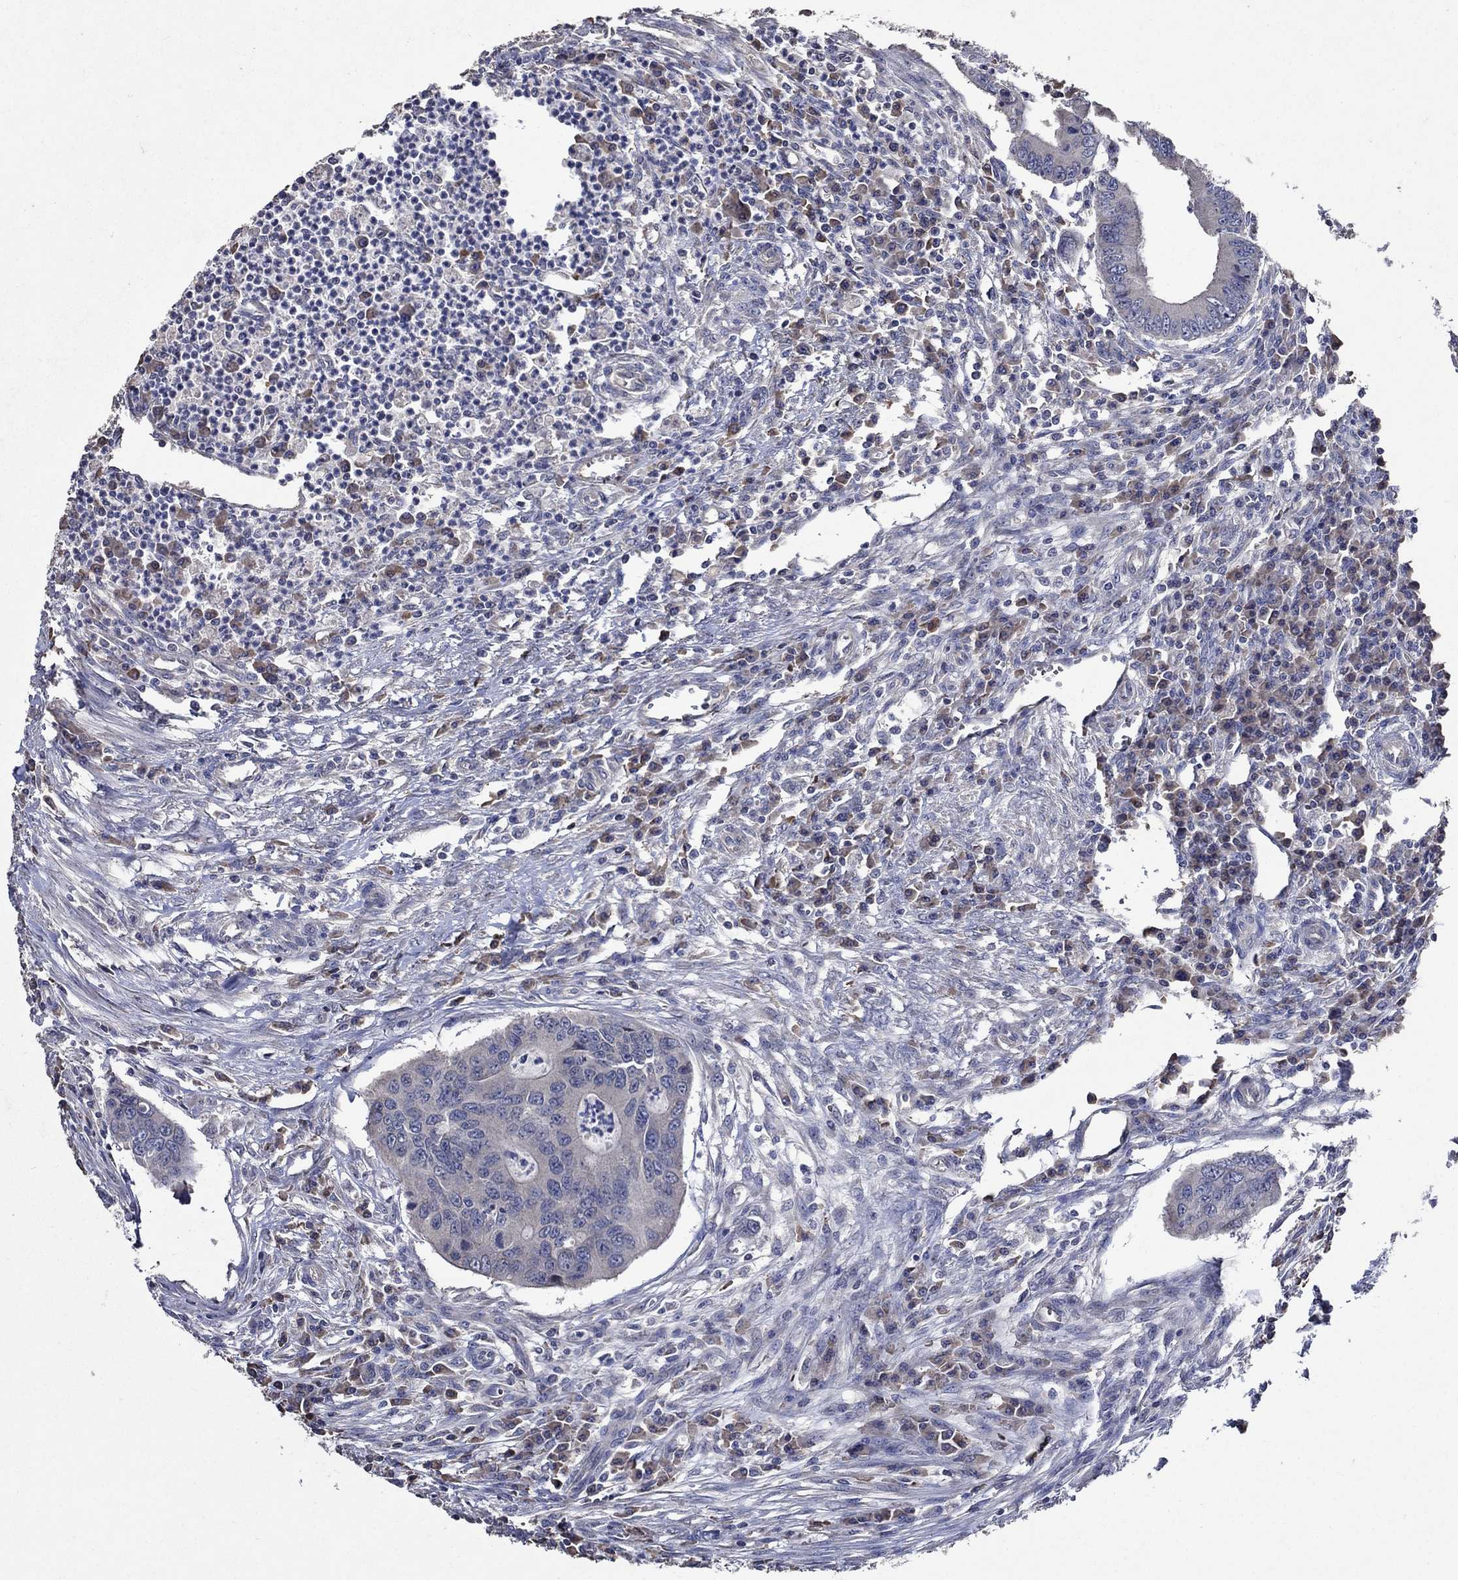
{"staining": {"intensity": "negative", "quantity": "none", "location": "none"}, "tissue": "colorectal cancer", "cell_type": "Tumor cells", "image_type": "cancer", "snomed": [{"axis": "morphology", "description": "Adenocarcinoma, NOS"}, {"axis": "topography", "description": "Colon"}], "caption": "The immunohistochemistry histopathology image has no significant positivity in tumor cells of adenocarcinoma (colorectal) tissue. (DAB (3,3'-diaminobenzidine) IHC visualized using brightfield microscopy, high magnification).", "gene": "HAP1", "patient": {"sex": "male", "age": 53}}